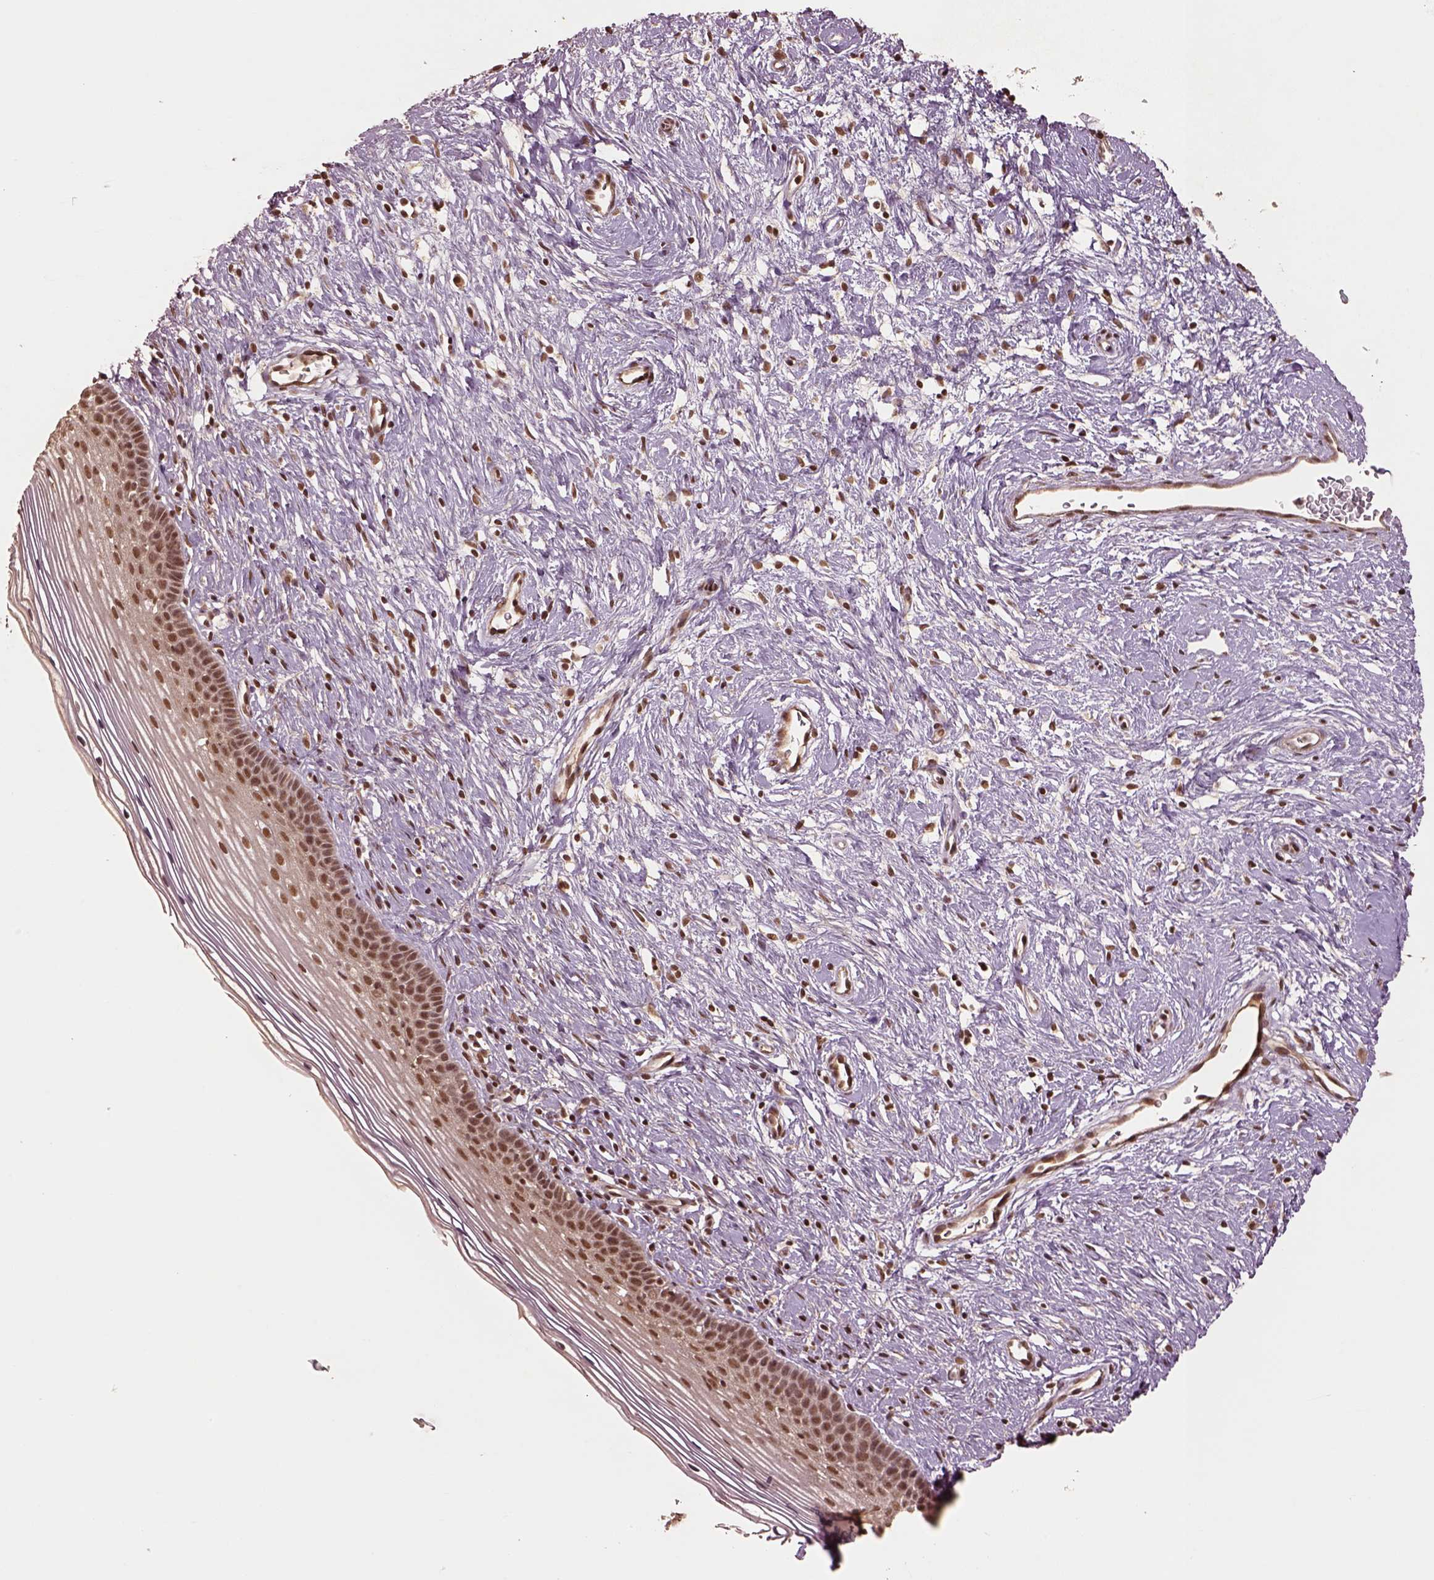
{"staining": {"intensity": "moderate", "quantity": ">75%", "location": "nuclear"}, "tissue": "cervix", "cell_type": "Glandular cells", "image_type": "normal", "snomed": [{"axis": "morphology", "description": "Normal tissue, NOS"}, {"axis": "topography", "description": "Cervix"}], "caption": "Immunohistochemistry (IHC) (DAB) staining of normal human cervix shows moderate nuclear protein positivity in about >75% of glandular cells. (DAB (3,3'-diaminobenzidine) IHC with brightfield microscopy, high magnification).", "gene": "BRD9", "patient": {"sex": "female", "age": 39}}